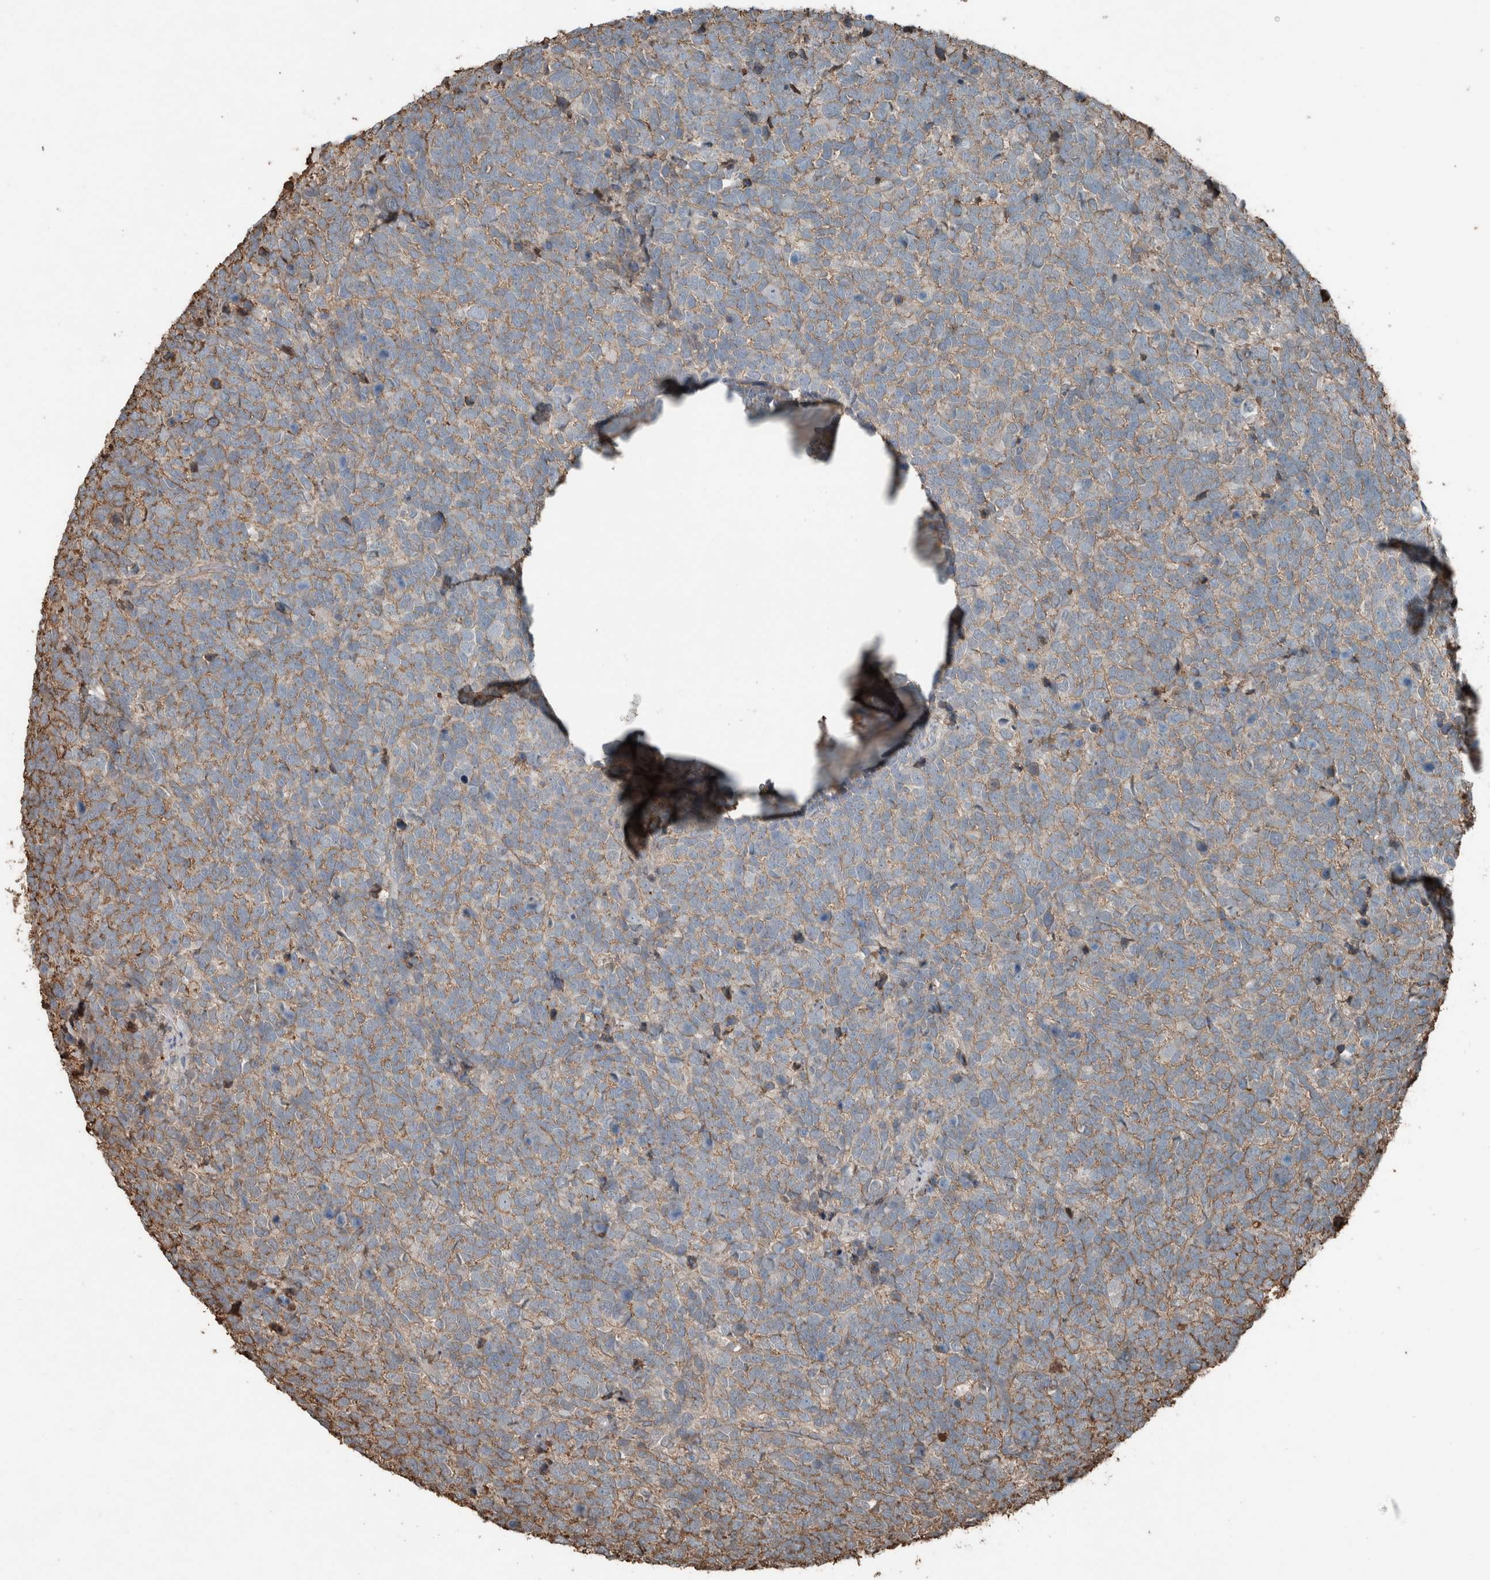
{"staining": {"intensity": "weak", "quantity": "25%-75%", "location": "cytoplasmic/membranous"}, "tissue": "urothelial cancer", "cell_type": "Tumor cells", "image_type": "cancer", "snomed": [{"axis": "morphology", "description": "Urothelial carcinoma, High grade"}, {"axis": "topography", "description": "Urinary bladder"}], "caption": "Tumor cells reveal low levels of weak cytoplasmic/membranous positivity in about 25%-75% of cells in high-grade urothelial carcinoma.", "gene": "USP34", "patient": {"sex": "female", "age": 82}}